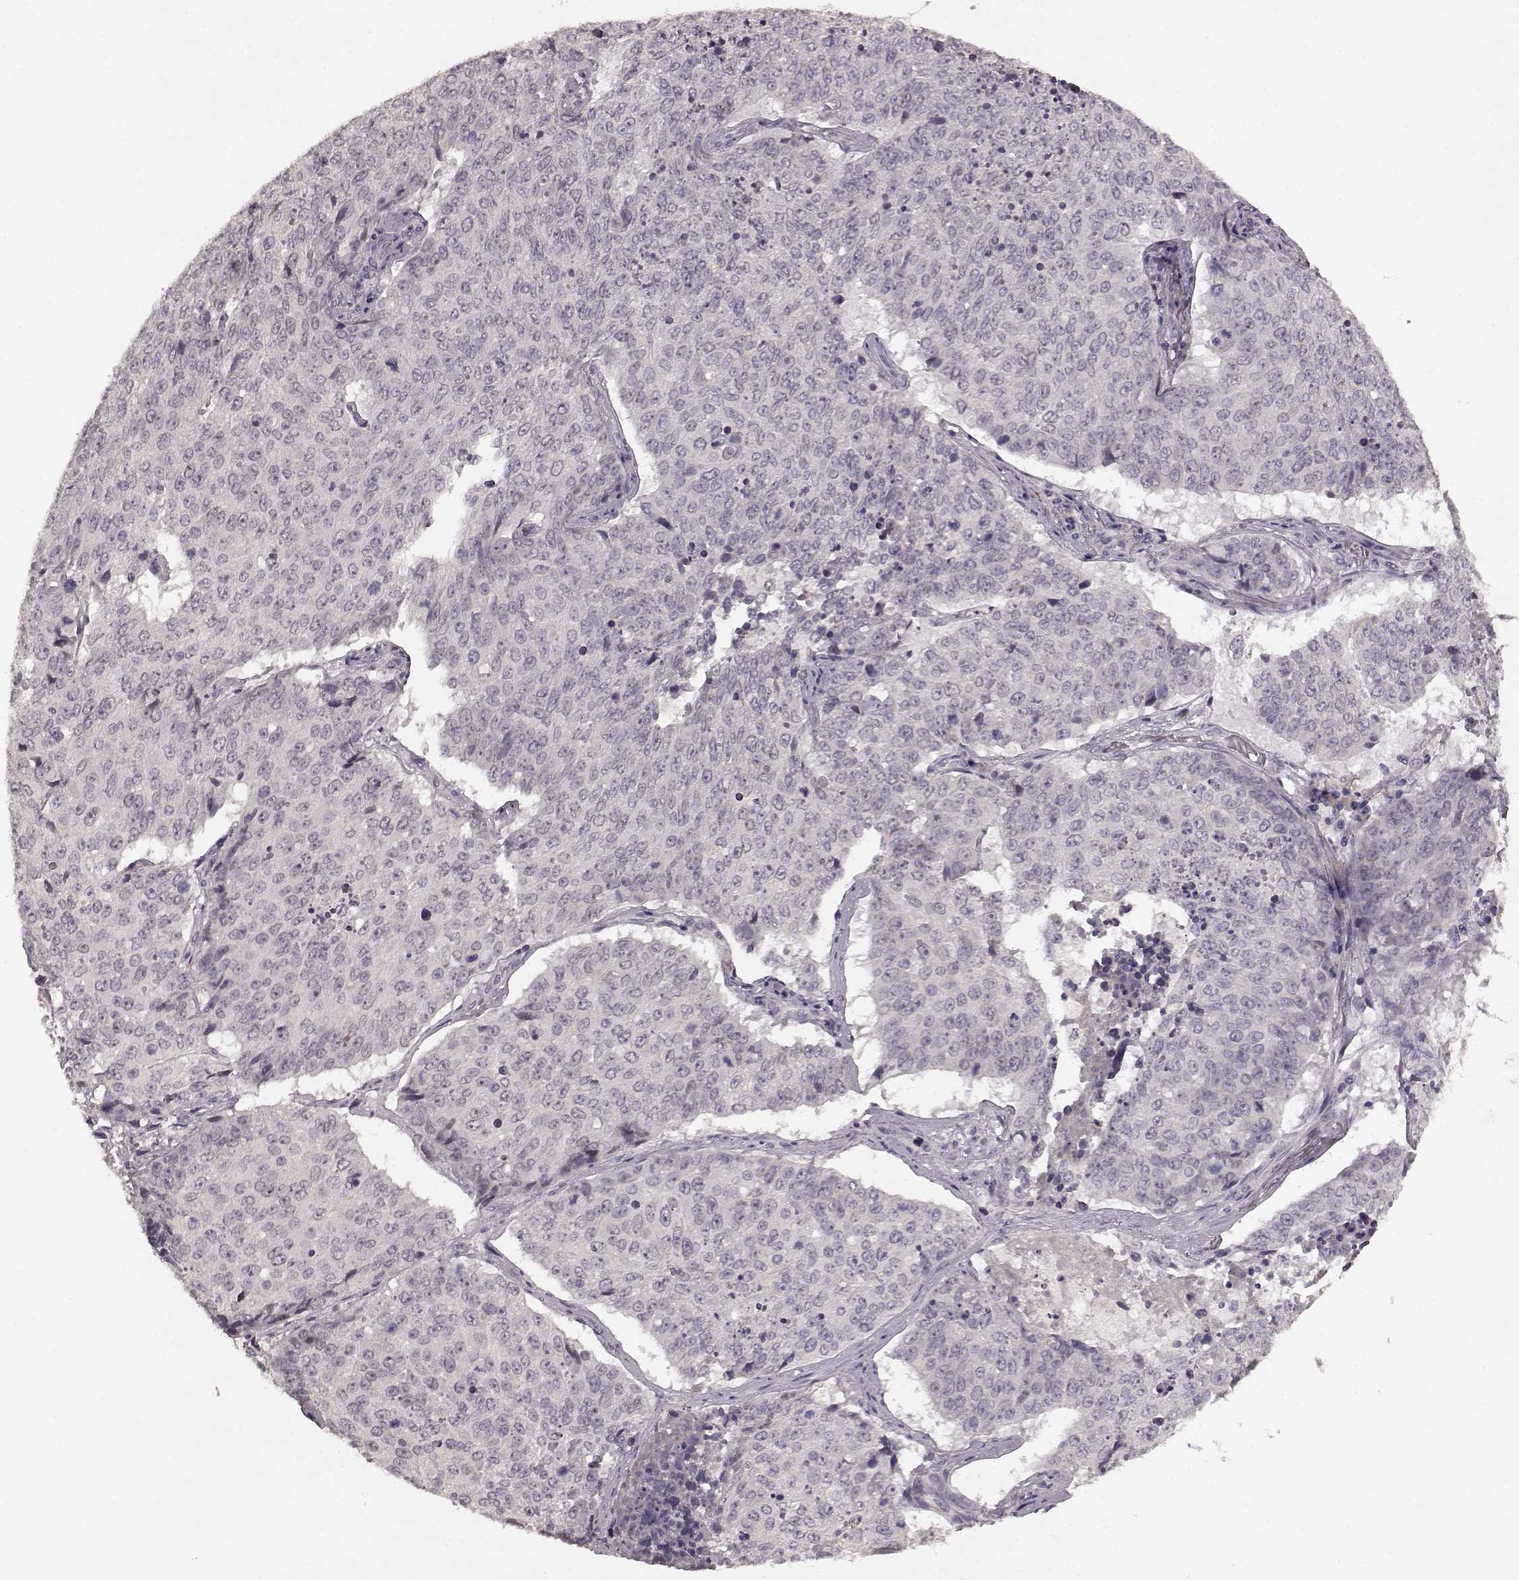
{"staining": {"intensity": "negative", "quantity": "none", "location": "none"}, "tissue": "lung cancer", "cell_type": "Tumor cells", "image_type": "cancer", "snomed": [{"axis": "morphology", "description": "Normal tissue, NOS"}, {"axis": "morphology", "description": "Squamous cell carcinoma, NOS"}, {"axis": "topography", "description": "Bronchus"}, {"axis": "topography", "description": "Lung"}], "caption": "Lung cancer (squamous cell carcinoma) was stained to show a protein in brown. There is no significant positivity in tumor cells.", "gene": "SLC52A3", "patient": {"sex": "male", "age": 64}}